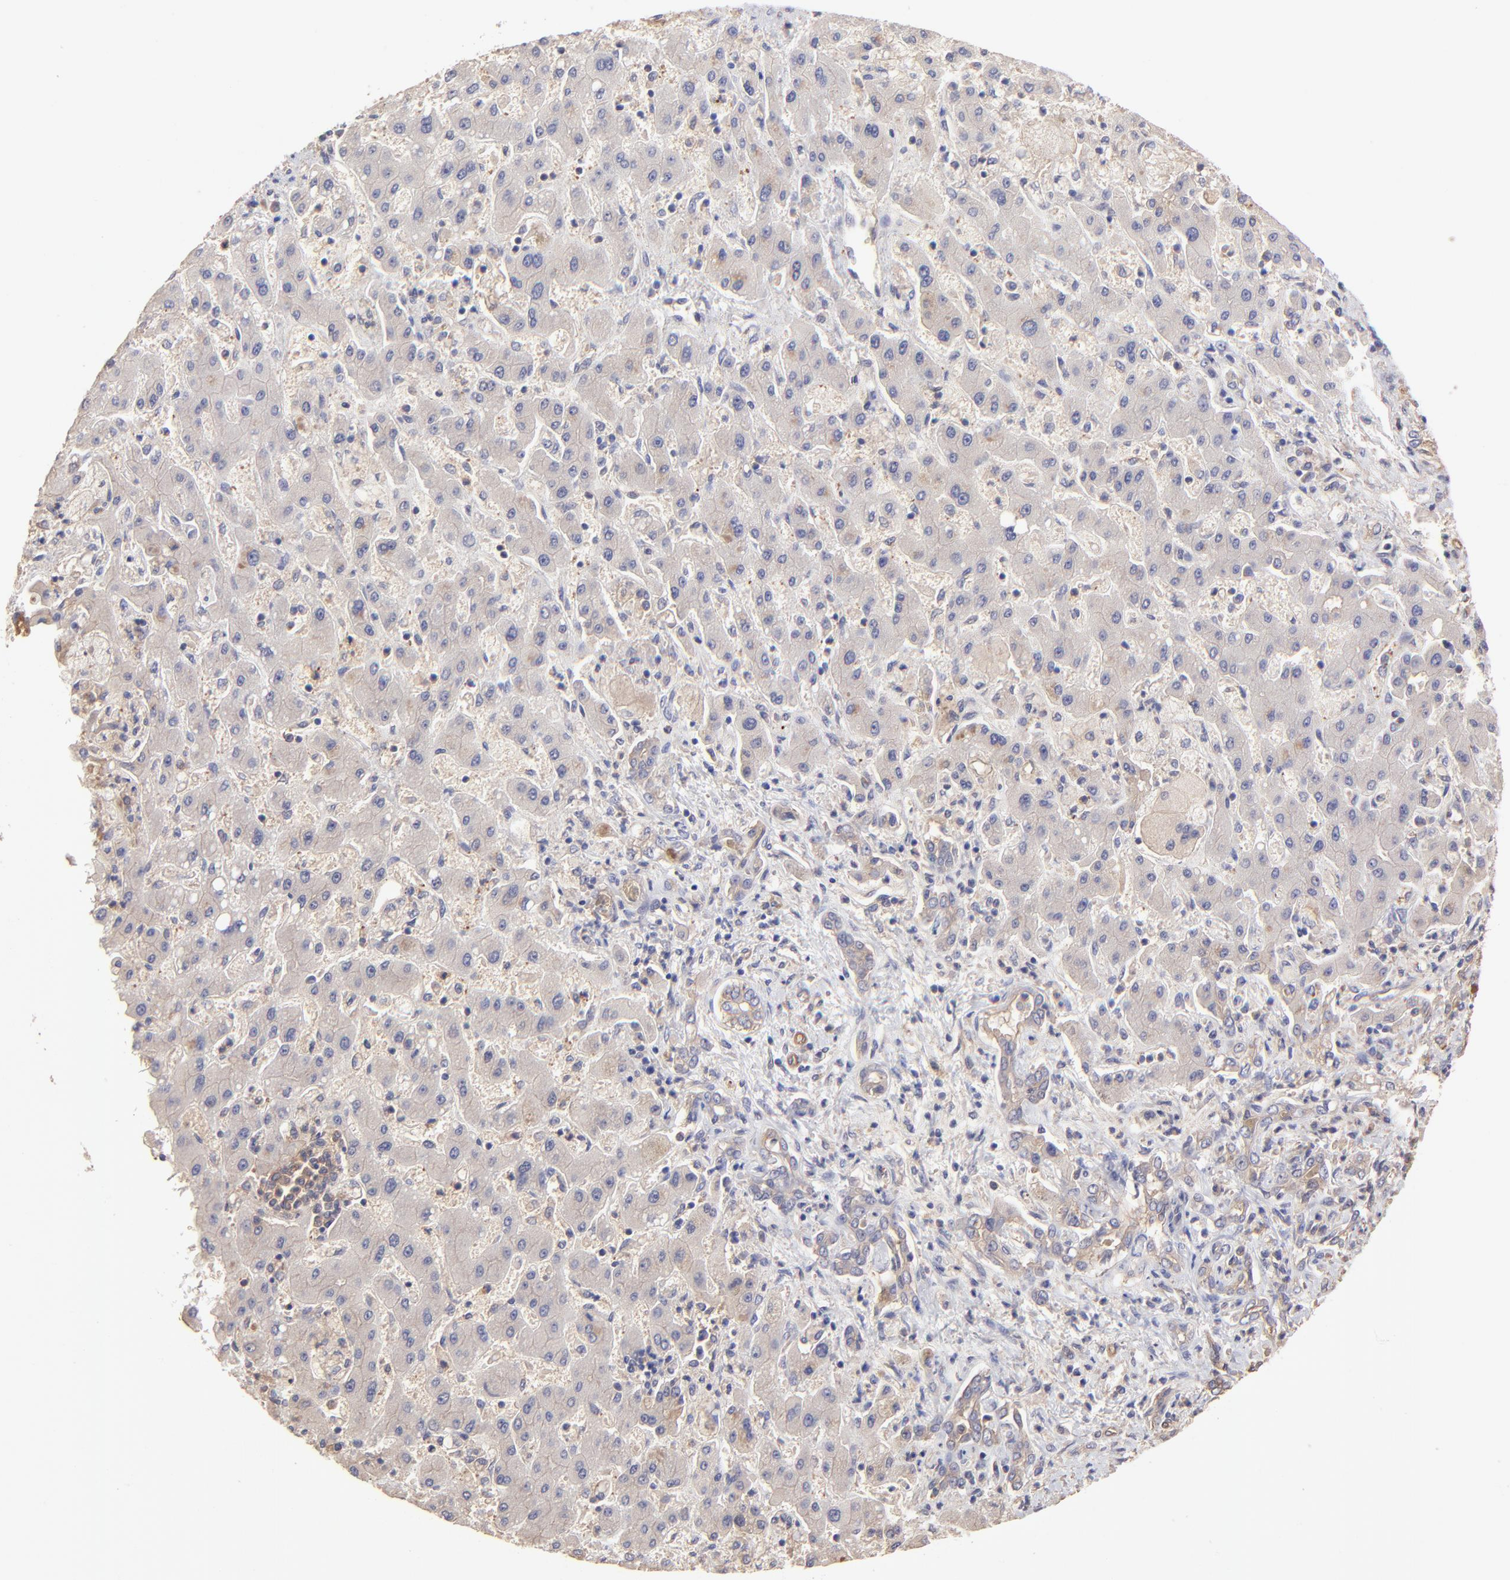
{"staining": {"intensity": "weak", "quantity": "<25%", "location": "cytoplasmic/membranous"}, "tissue": "liver cancer", "cell_type": "Tumor cells", "image_type": "cancer", "snomed": [{"axis": "morphology", "description": "Cholangiocarcinoma"}, {"axis": "topography", "description": "Liver"}], "caption": "The image shows no staining of tumor cells in cholangiocarcinoma (liver). The staining is performed using DAB brown chromogen with nuclei counter-stained in using hematoxylin.", "gene": "ASB7", "patient": {"sex": "male", "age": 50}}